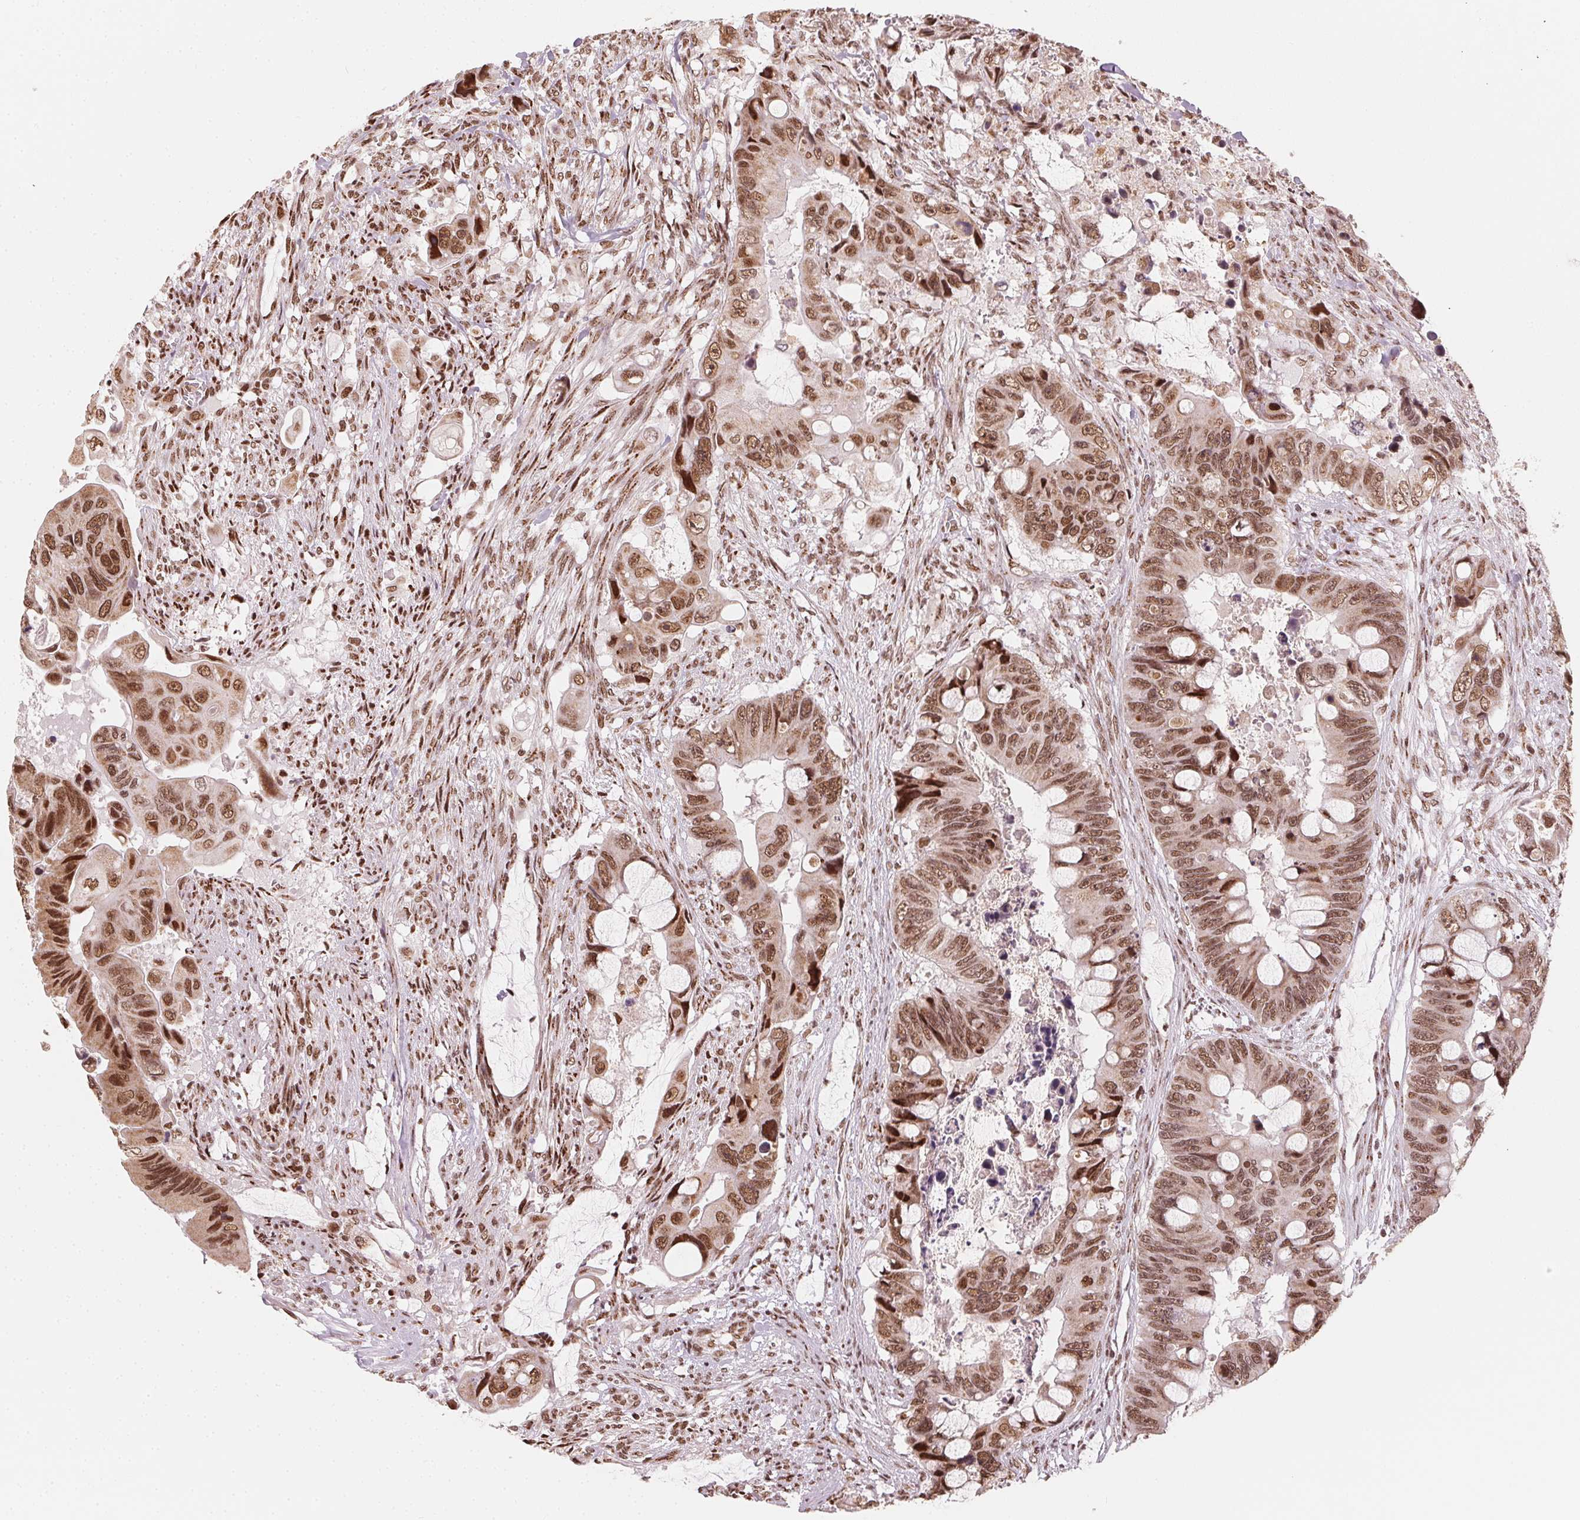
{"staining": {"intensity": "moderate", "quantity": ">75%", "location": "nuclear"}, "tissue": "colorectal cancer", "cell_type": "Tumor cells", "image_type": "cancer", "snomed": [{"axis": "morphology", "description": "Adenocarcinoma, NOS"}, {"axis": "topography", "description": "Rectum"}], "caption": "Human colorectal cancer (adenocarcinoma) stained with a protein marker reveals moderate staining in tumor cells.", "gene": "TOPORS", "patient": {"sex": "male", "age": 63}}